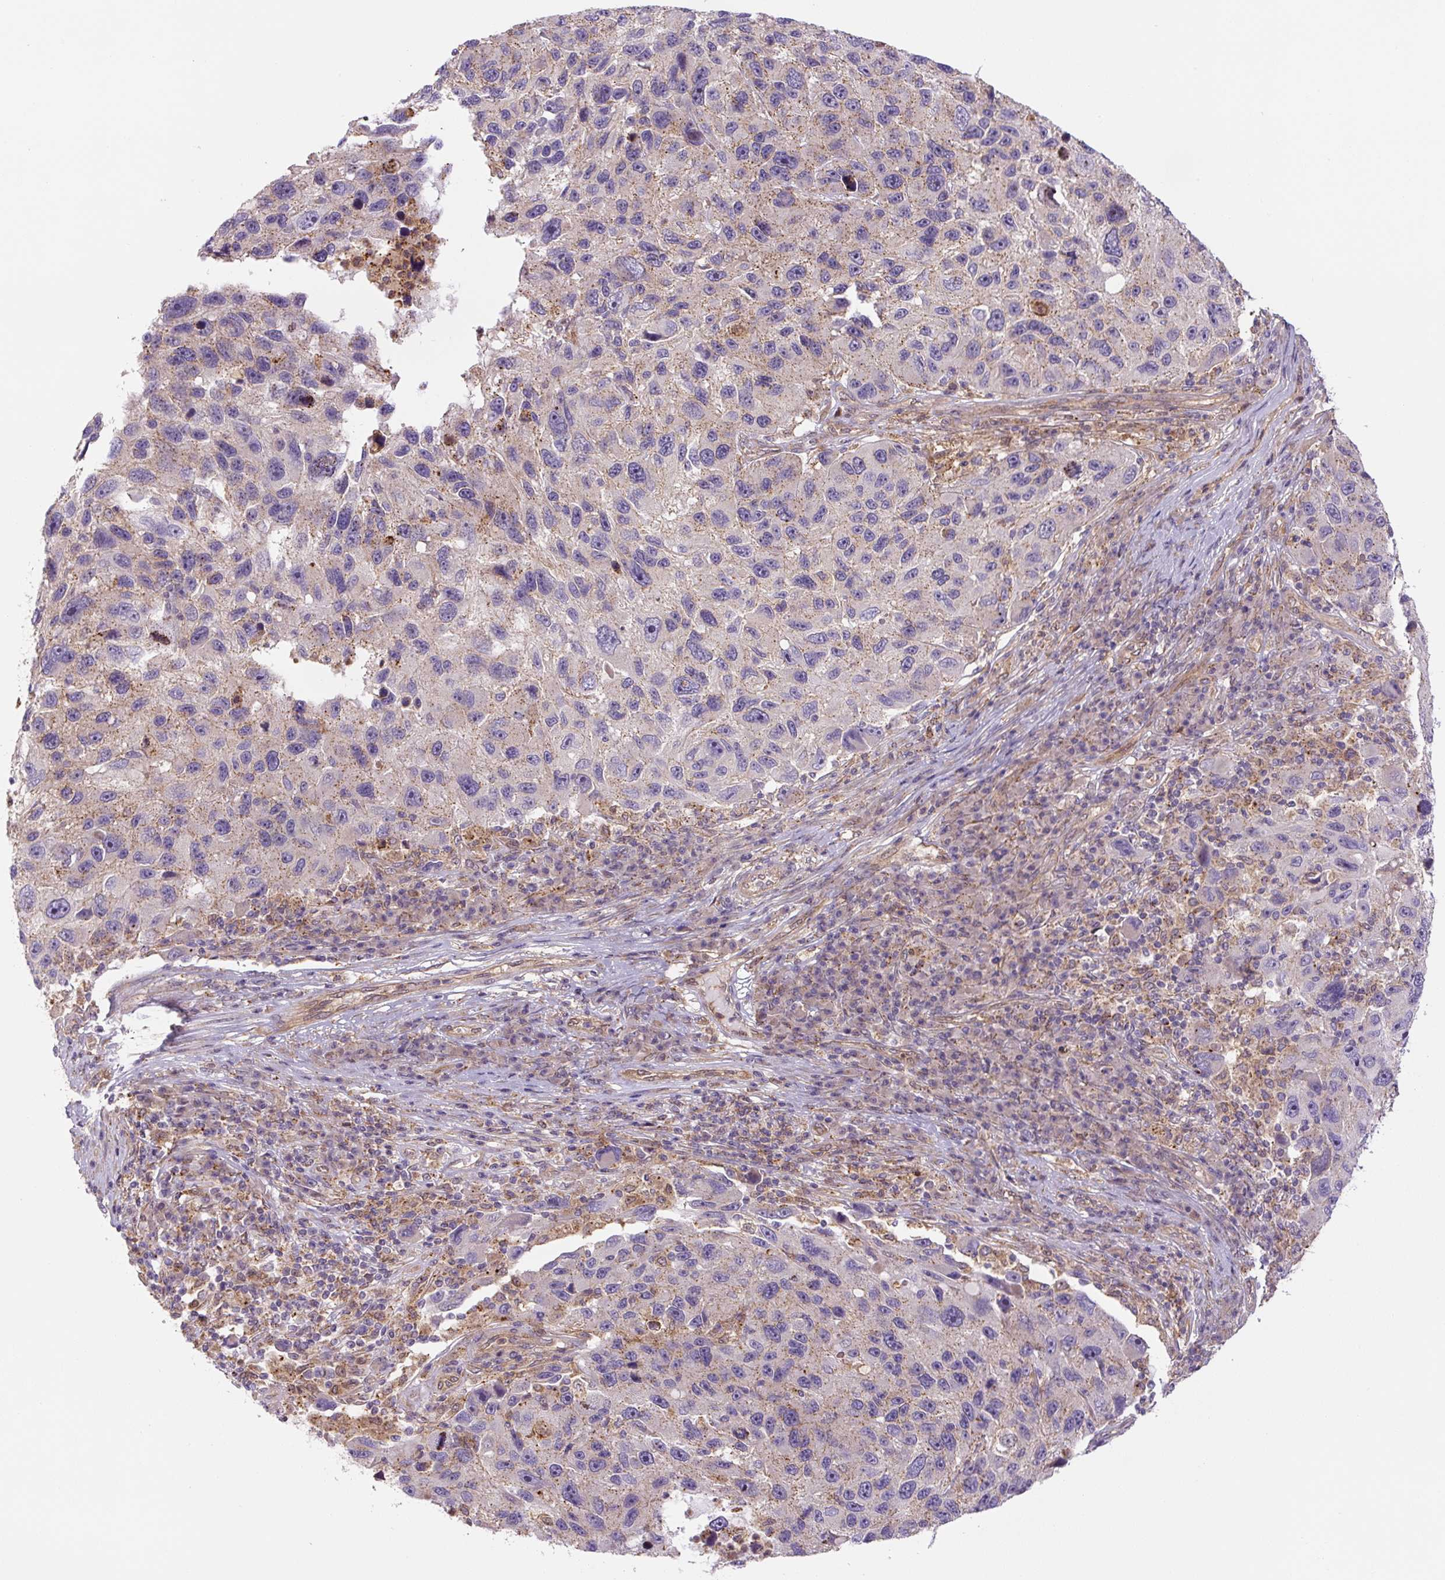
{"staining": {"intensity": "weak", "quantity": "<25%", "location": "cytoplasmic/membranous"}, "tissue": "melanoma", "cell_type": "Tumor cells", "image_type": "cancer", "snomed": [{"axis": "morphology", "description": "Malignant melanoma, NOS"}, {"axis": "topography", "description": "Skin"}], "caption": "A high-resolution histopathology image shows immunohistochemistry (IHC) staining of malignant melanoma, which displays no significant staining in tumor cells.", "gene": "ZSWIM7", "patient": {"sex": "male", "age": 53}}